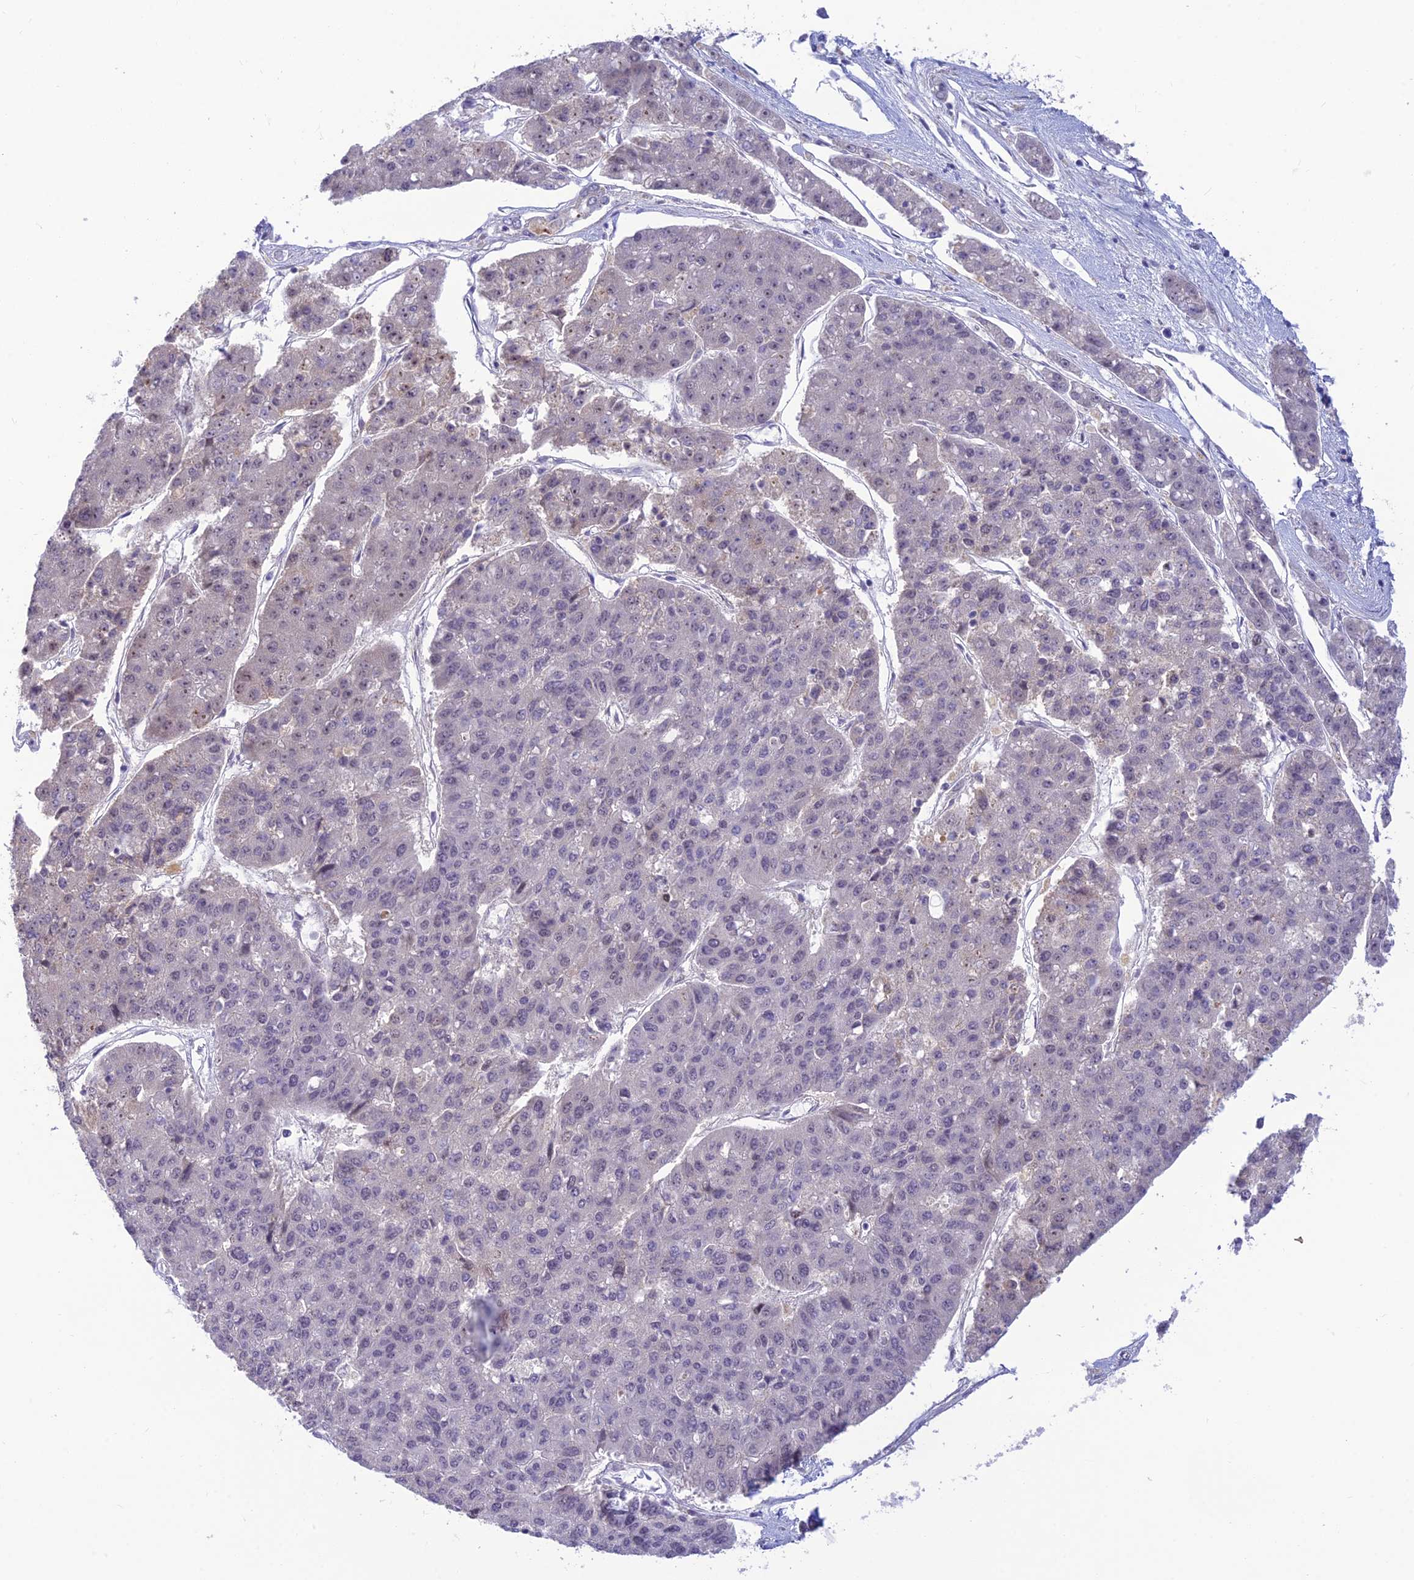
{"staining": {"intensity": "negative", "quantity": "none", "location": "none"}, "tissue": "pancreatic cancer", "cell_type": "Tumor cells", "image_type": "cancer", "snomed": [{"axis": "morphology", "description": "Adenocarcinoma, NOS"}, {"axis": "topography", "description": "Pancreas"}], "caption": "Image shows no significant protein expression in tumor cells of pancreatic cancer. Brightfield microscopy of immunohistochemistry (IHC) stained with DAB (3,3'-diaminobenzidine) (brown) and hematoxylin (blue), captured at high magnification.", "gene": "ASPDH", "patient": {"sex": "male", "age": 50}}